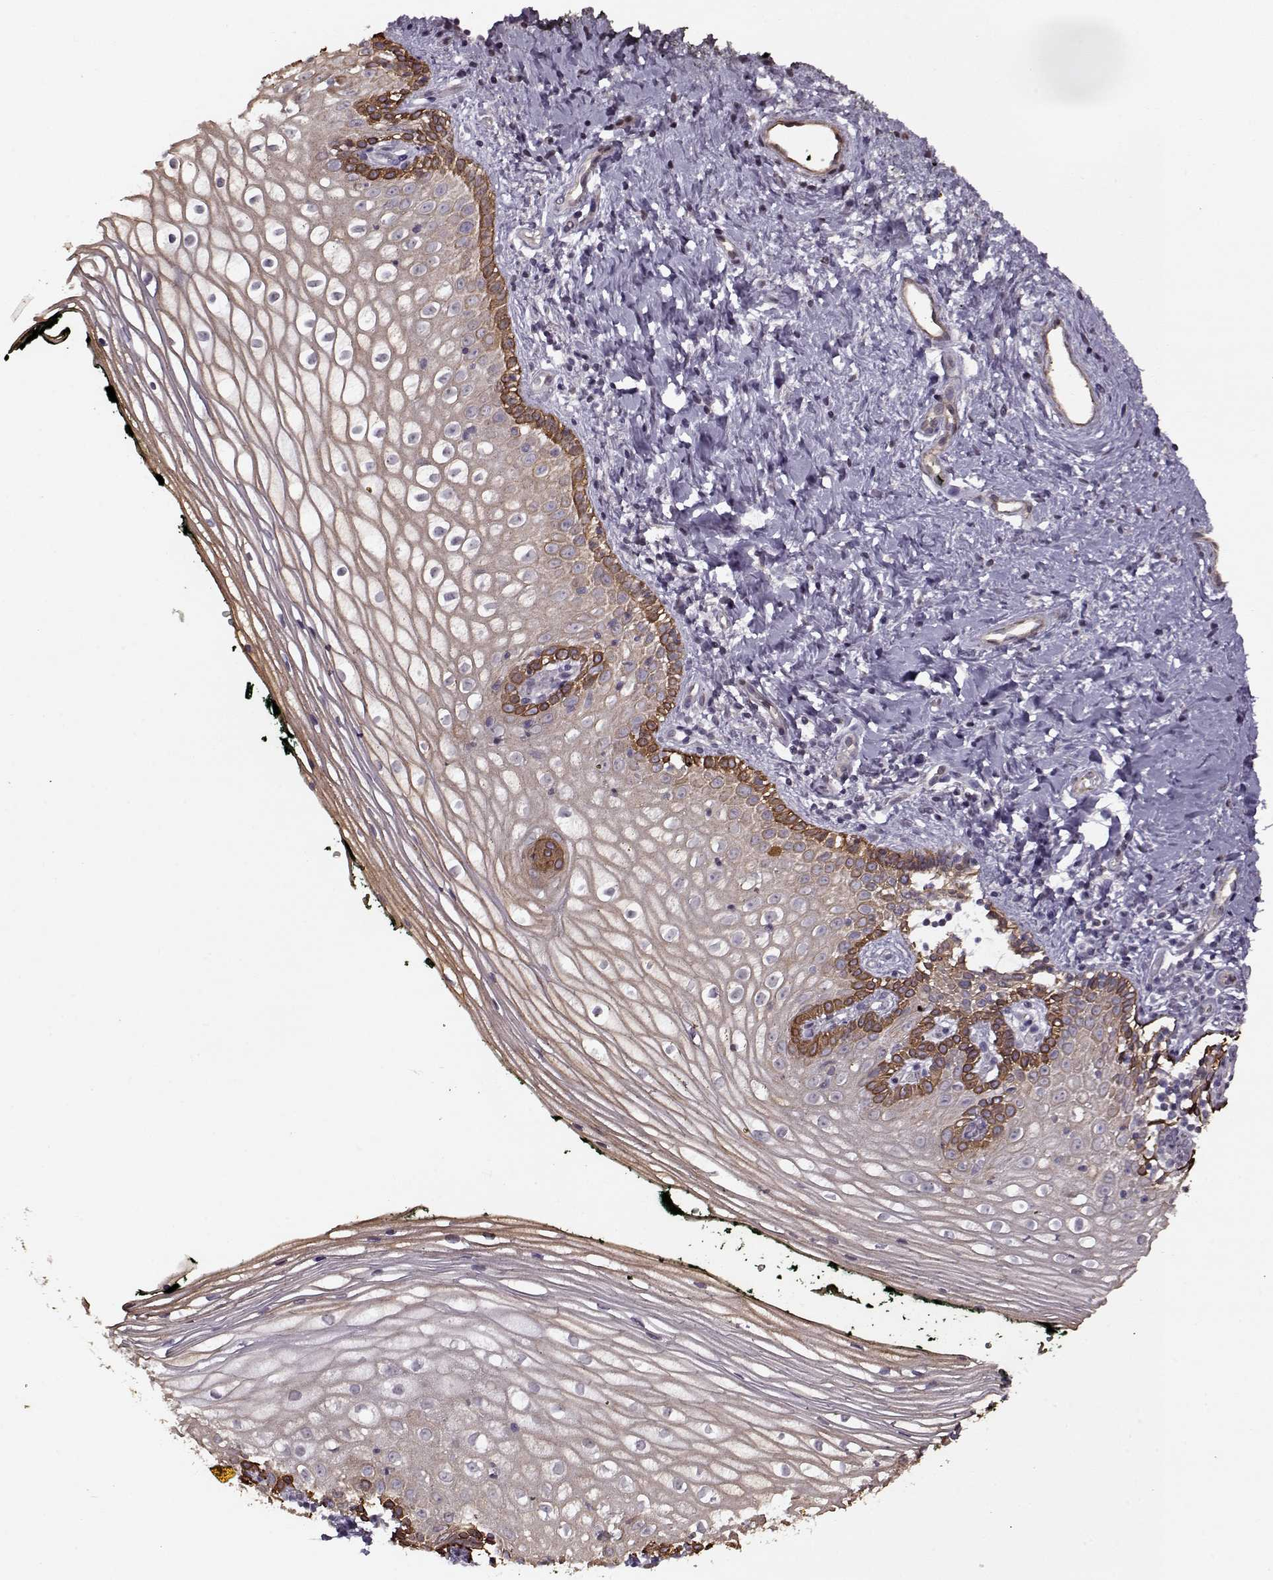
{"staining": {"intensity": "strong", "quantity": "<25%", "location": "cytoplasmic/membranous"}, "tissue": "vagina", "cell_type": "Squamous epithelial cells", "image_type": "normal", "snomed": [{"axis": "morphology", "description": "Normal tissue, NOS"}, {"axis": "topography", "description": "Vagina"}], "caption": "Brown immunohistochemical staining in normal human vagina exhibits strong cytoplasmic/membranous expression in approximately <25% of squamous epithelial cells. Nuclei are stained in blue.", "gene": "KRT9", "patient": {"sex": "female", "age": 47}}